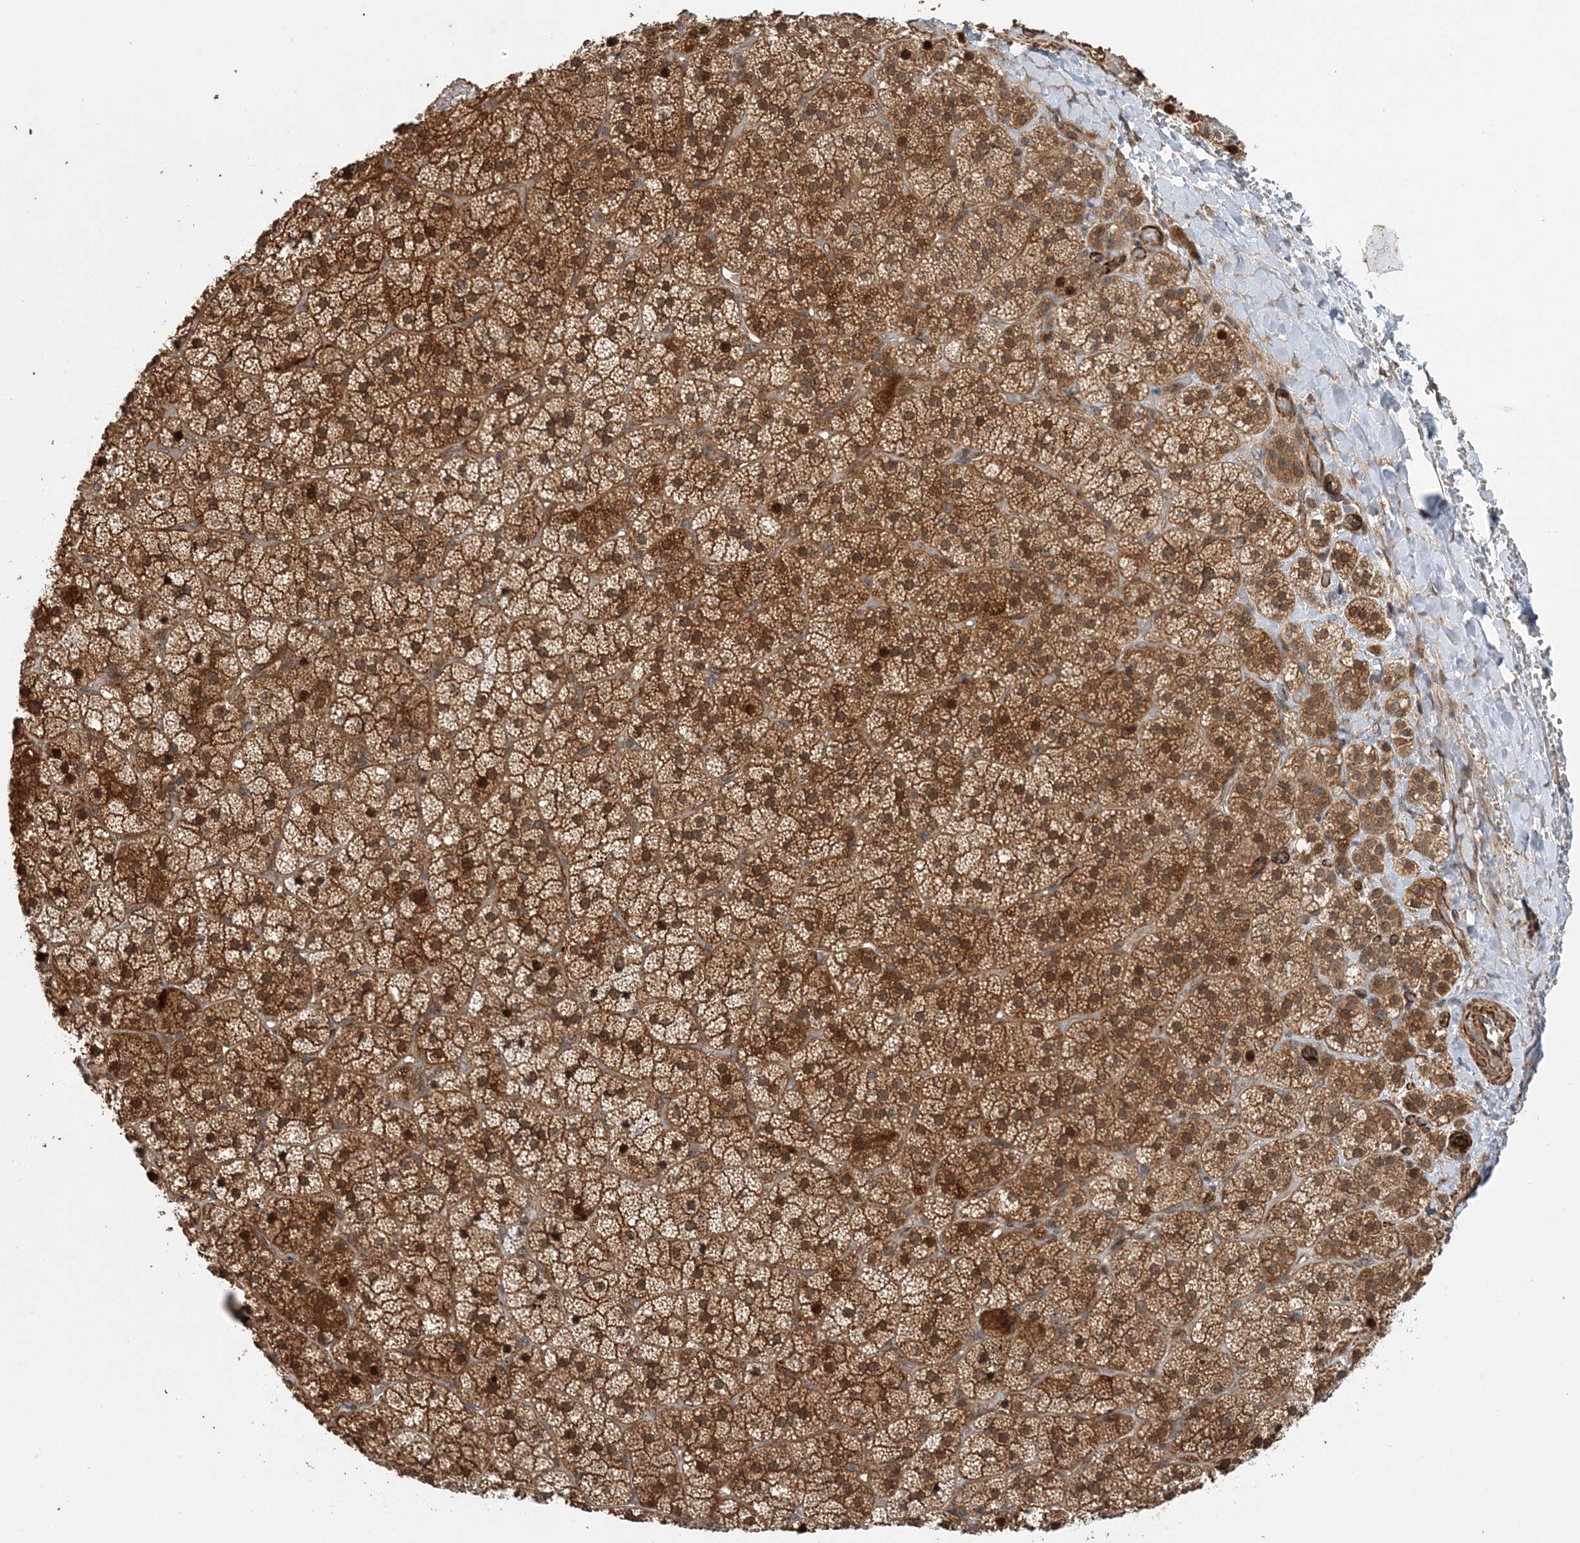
{"staining": {"intensity": "moderate", "quantity": ">75%", "location": "cytoplasmic/membranous,nuclear"}, "tissue": "adrenal gland", "cell_type": "Glandular cells", "image_type": "normal", "snomed": [{"axis": "morphology", "description": "Normal tissue, NOS"}, {"axis": "topography", "description": "Adrenal gland"}], "caption": "This image demonstrates immunohistochemistry (IHC) staining of unremarkable human adrenal gland, with medium moderate cytoplasmic/membranous,nuclear expression in approximately >75% of glandular cells.", "gene": "UBTD2", "patient": {"sex": "female", "age": 44}}